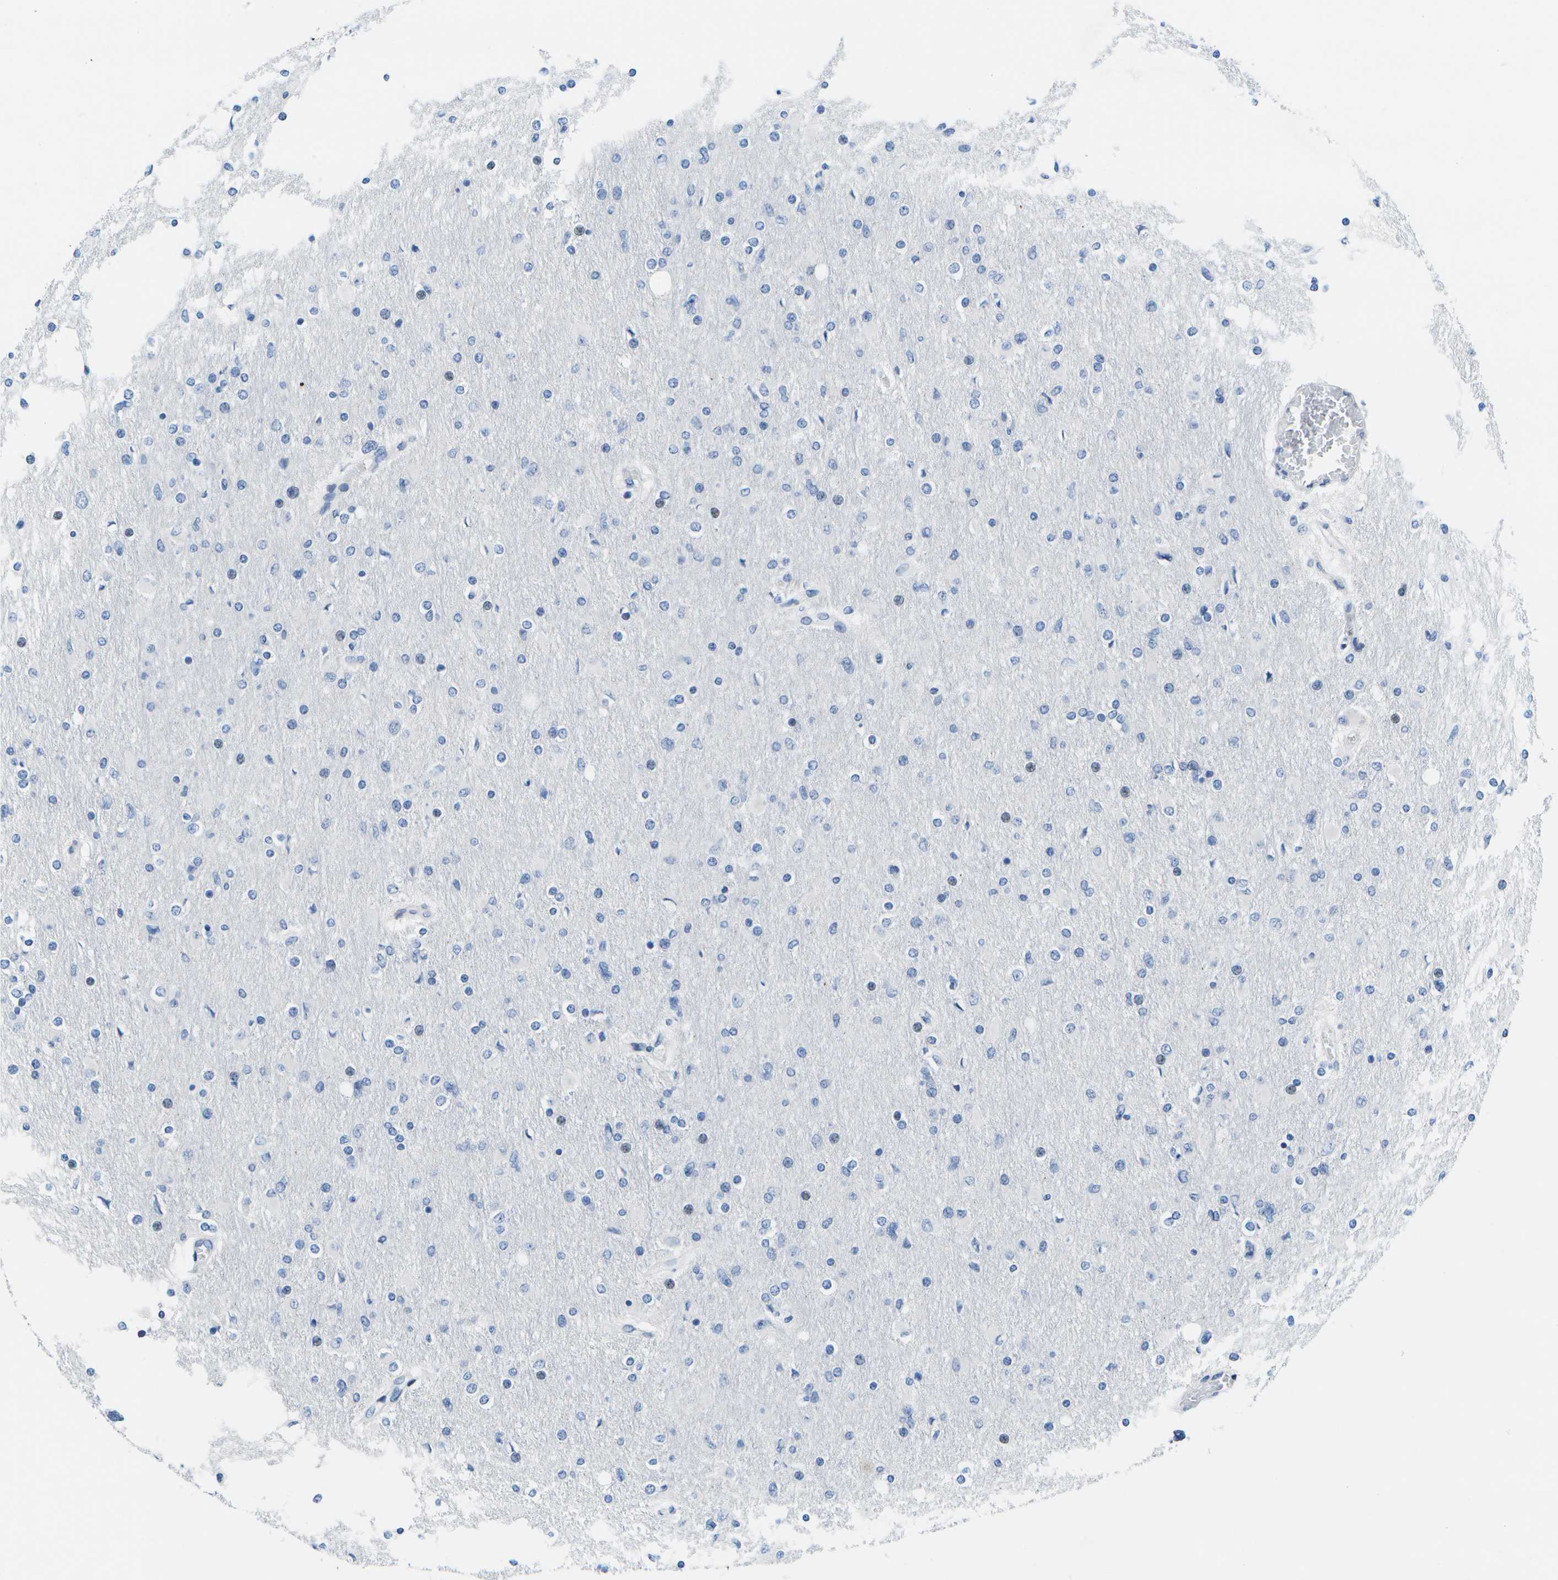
{"staining": {"intensity": "negative", "quantity": "none", "location": "none"}, "tissue": "glioma", "cell_type": "Tumor cells", "image_type": "cancer", "snomed": [{"axis": "morphology", "description": "Glioma, malignant, High grade"}, {"axis": "topography", "description": "Cerebral cortex"}], "caption": "This is an immunohistochemistry micrograph of glioma. There is no positivity in tumor cells.", "gene": "ADGRG6", "patient": {"sex": "female", "age": 36}}